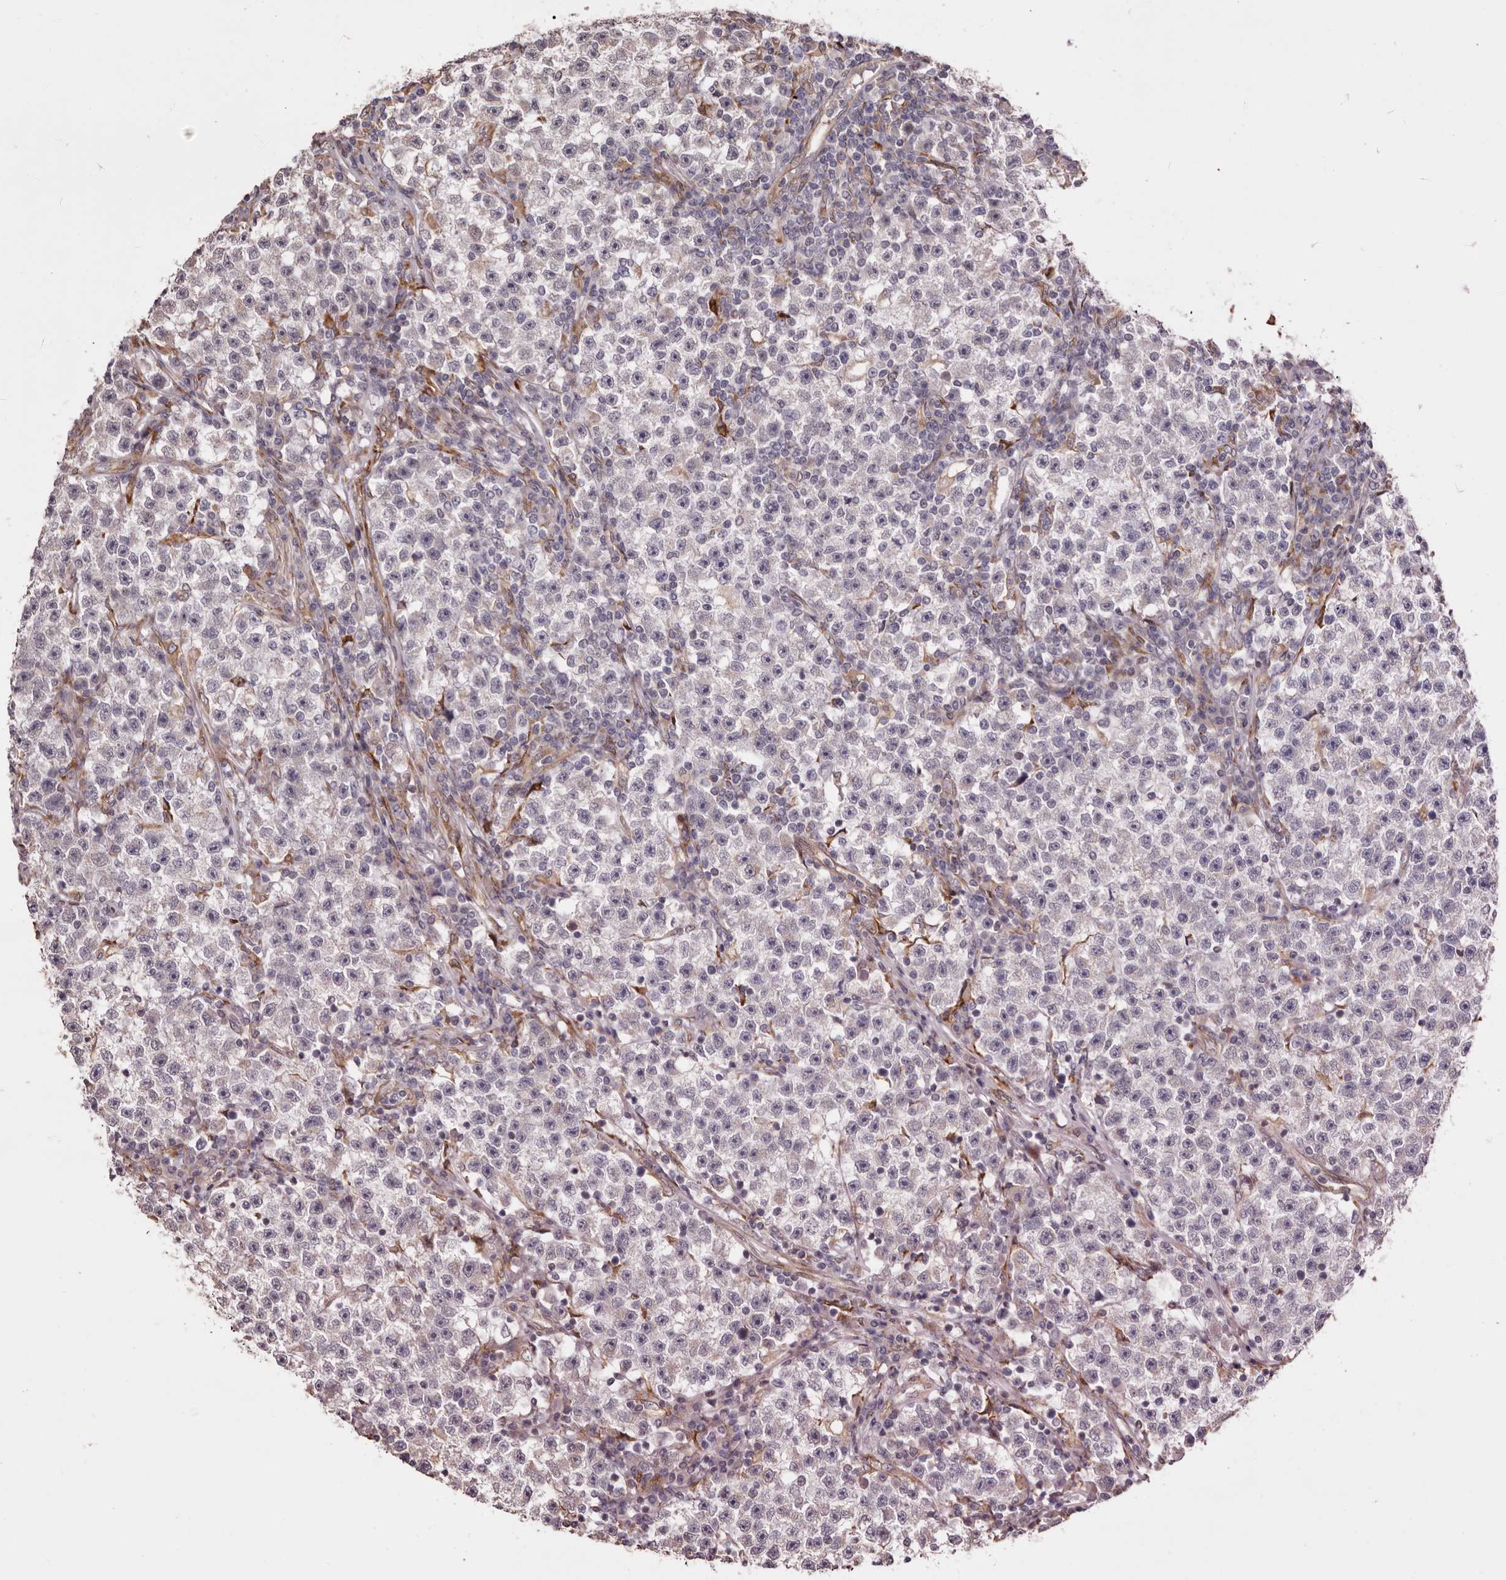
{"staining": {"intensity": "negative", "quantity": "none", "location": "none"}, "tissue": "testis cancer", "cell_type": "Tumor cells", "image_type": "cancer", "snomed": [{"axis": "morphology", "description": "Seminoma, NOS"}, {"axis": "topography", "description": "Testis"}], "caption": "High magnification brightfield microscopy of seminoma (testis) stained with DAB (brown) and counterstained with hematoxylin (blue): tumor cells show no significant positivity.", "gene": "PIGX", "patient": {"sex": "male", "age": 22}}